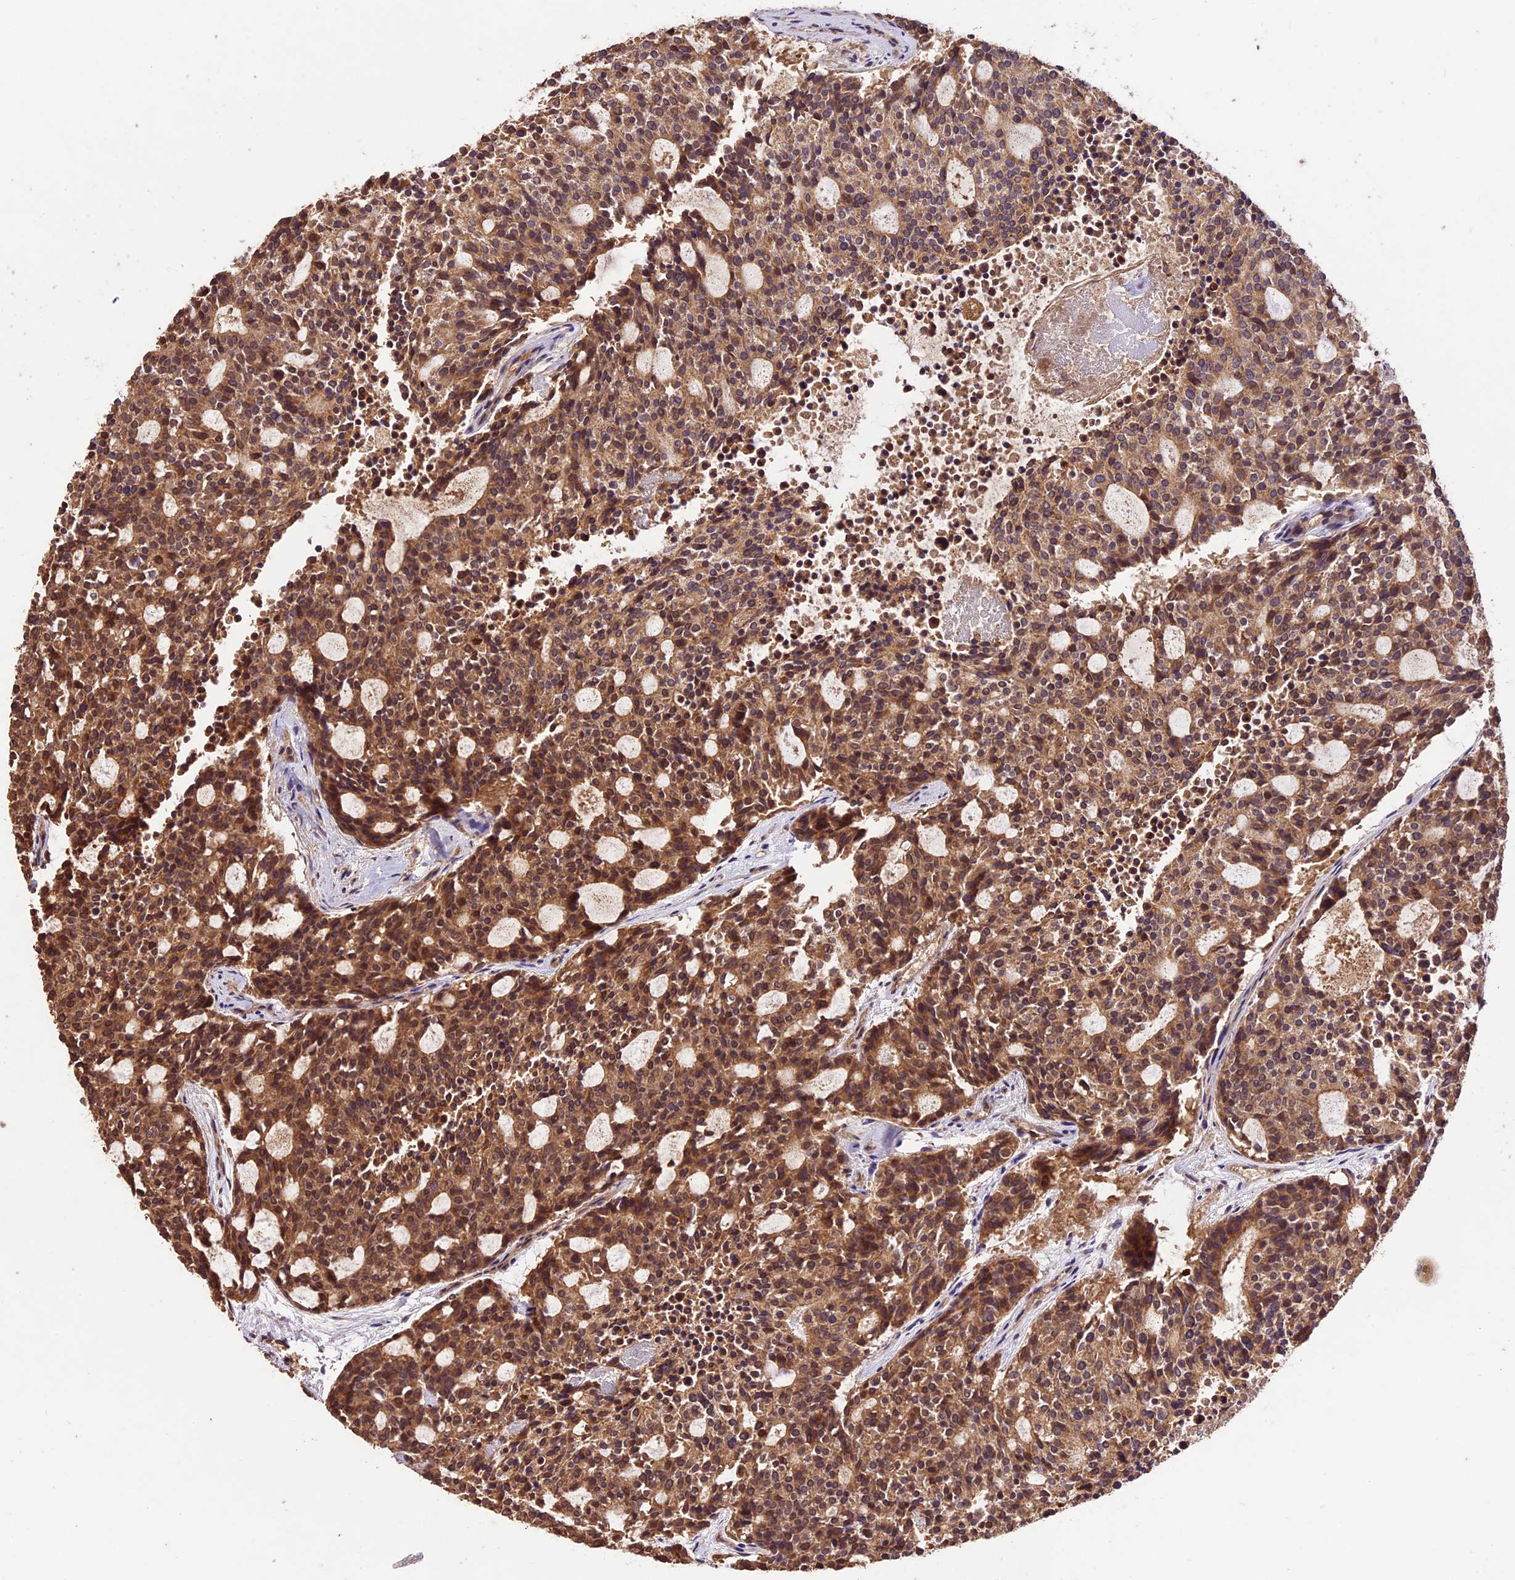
{"staining": {"intensity": "moderate", "quantity": ">75%", "location": "cytoplasmic/membranous"}, "tissue": "carcinoid", "cell_type": "Tumor cells", "image_type": "cancer", "snomed": [{"axis": "morphology", "description": "Carcinoid, malignant, NOS"}, {"axis": "topography", "description": "Pancreas"}], "caption": "DAB immunohistochemical staining of carcinoid (malignant) exhibits moderate cytoplasmic/membranous protein positivity in approximately >75% of tumor cells. The protein is stained brown, and the nuclei are stained in blue (DAB (3,3'-diaminobenzidine) IHC with brightfield microscopy, high magnification).", "gene": "CRLF1", "patient": {"sex": "female", "age": 54}}